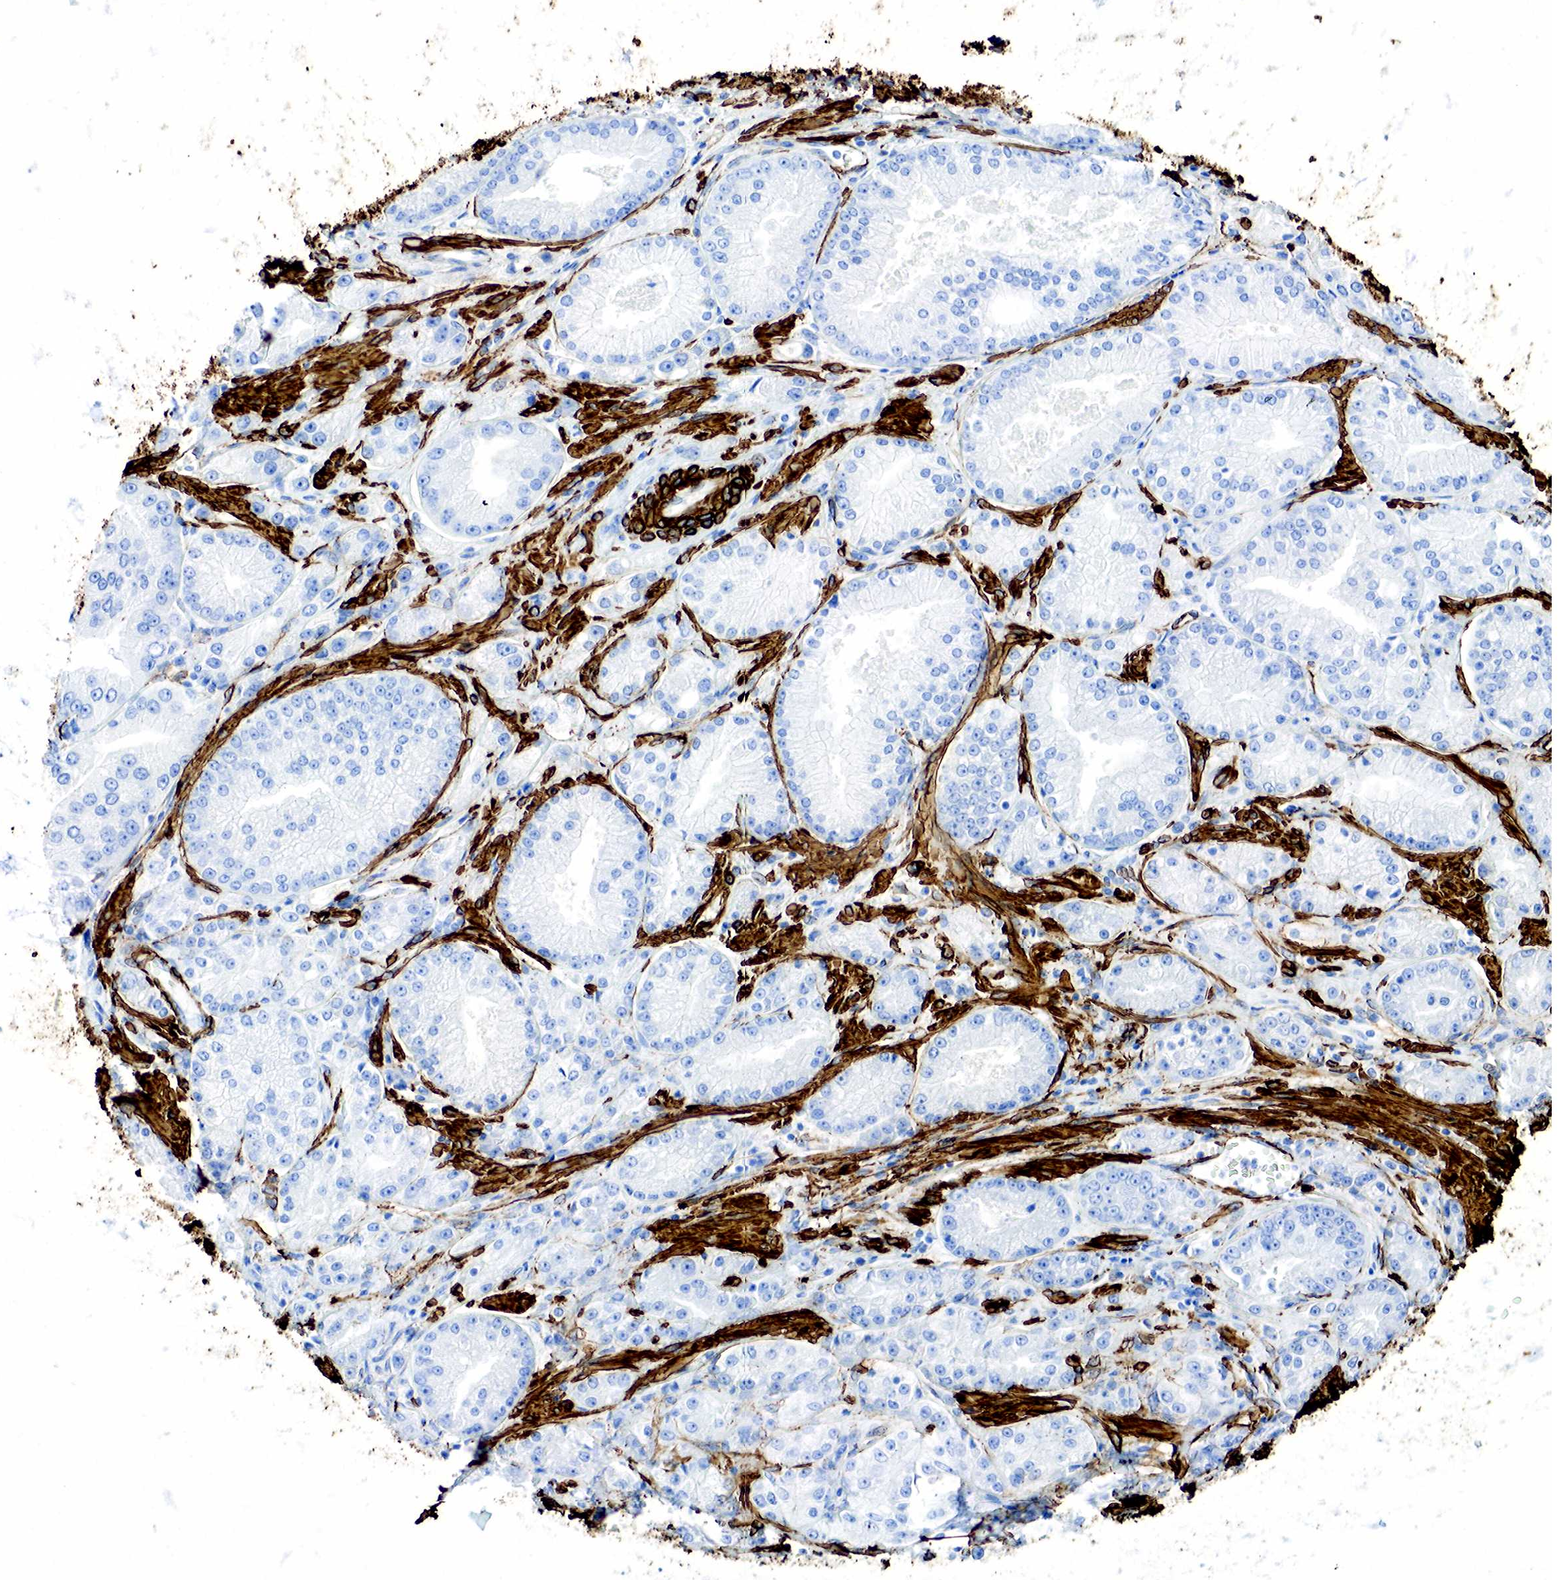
{"staining": {"intensity": "negative", "quantity": "none", "location": "none"}, "tissue": "prostate cancer", "cell_type": "Tumor cells", "image_type": "cancer", "snomed": [{"axis": "morphology", "description": "Adenocarcinoma, Medium grade"}, {"axis": "topography", "description": "Prostate"}], "caption": "This histopathology image is of medium-grade adenocarcinoma (prostate) stained with immunohistochemistry (IHC) to label a protein in brown with the nuclei are counter-stained blue. There is no staining in tumor cells. Brightfield microscopy of immunohistochemistry (IHC) stained with DAB (3,3'-diaminobenzidine) (brown) and hematoxylin (blue), captured at high magnification.", "gene": "ACTA1", "patient": {"sex": "male", "age": 72}}